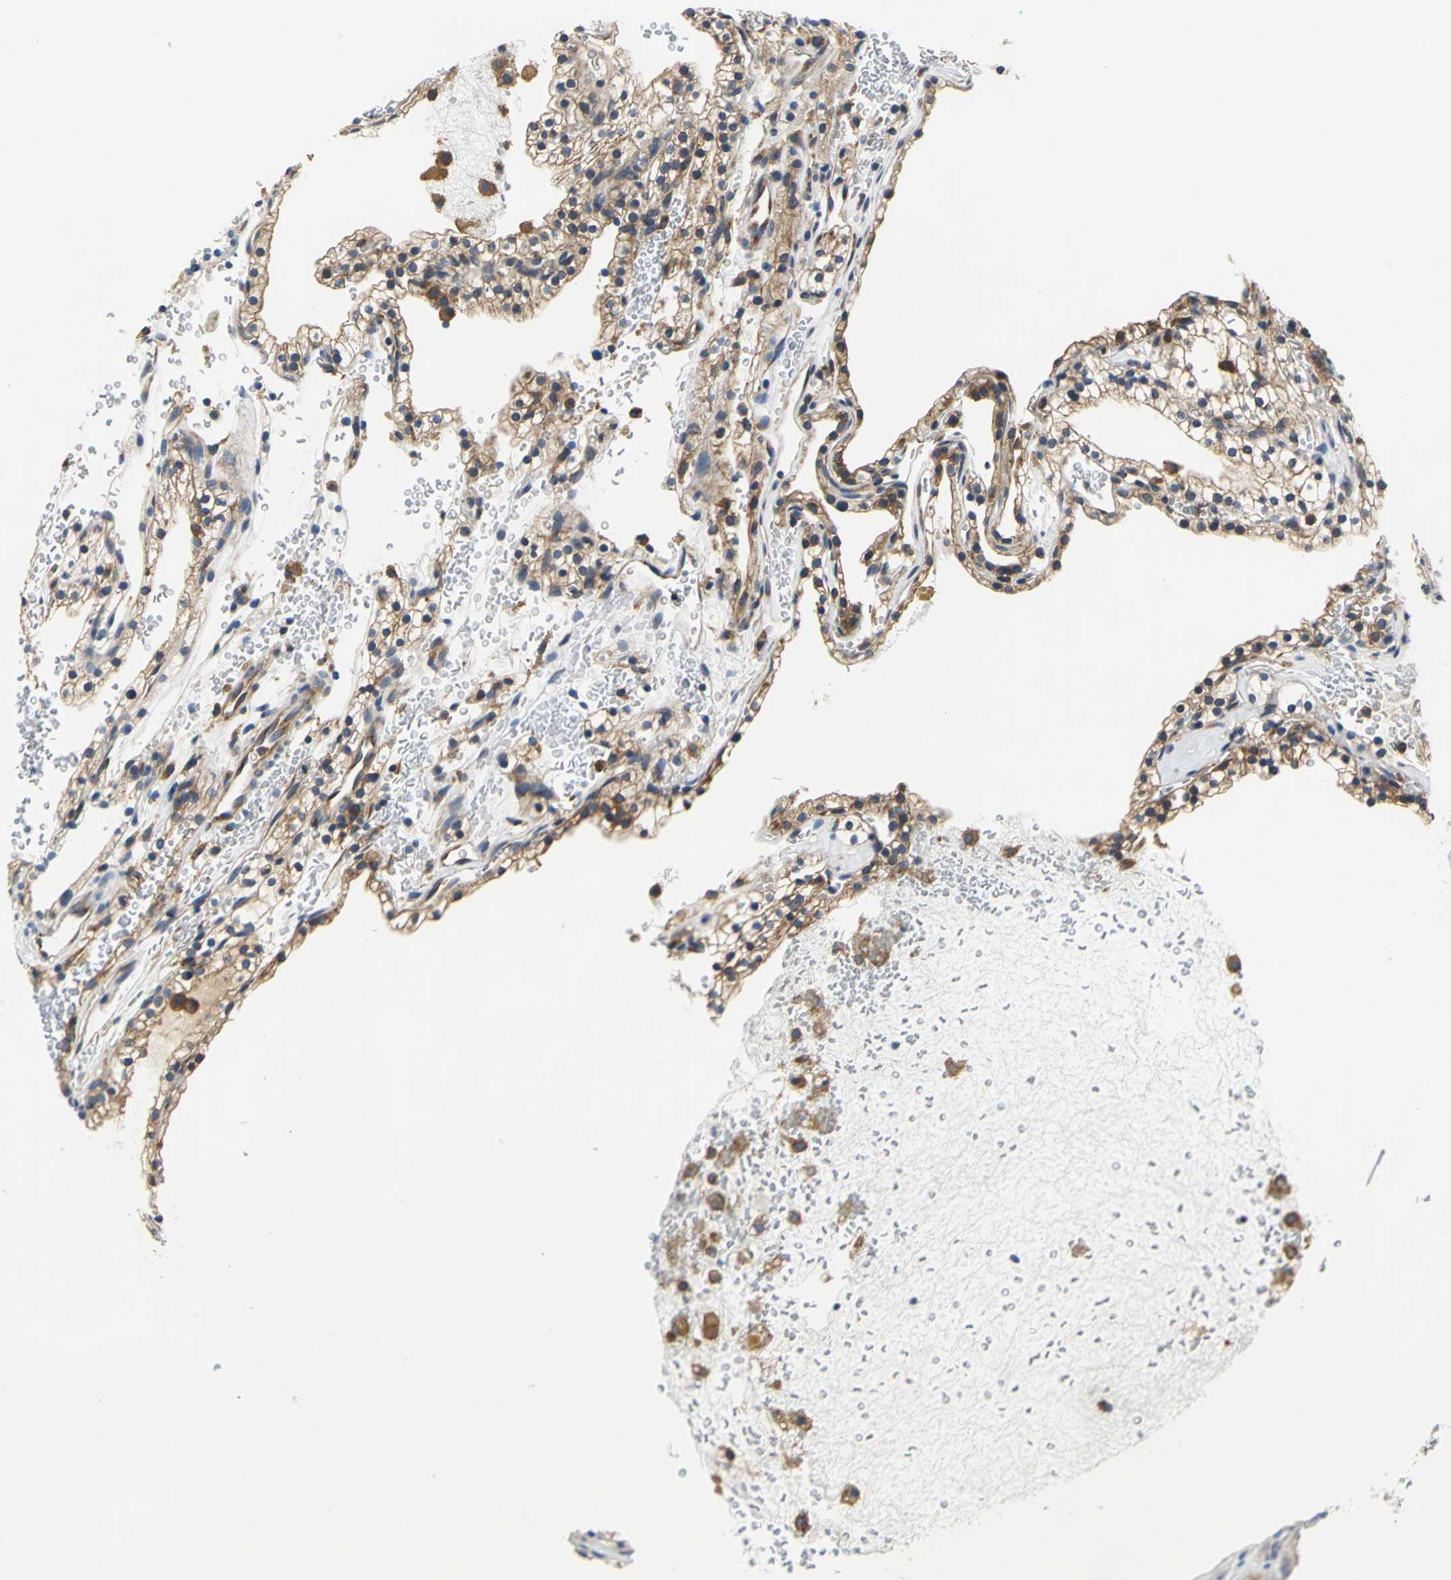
{"staining": {"intensity": "moderate", "quantity": "25%-75%", "location": "cytoplasmic/membranous"}, "tissue": "renal cancer", "cell_type": "Tumor cells", "image_type": "cancer", "snomed": [{"axis": "morphology", "description": "Adenocarcinoma, NOS"}, {"axis": "topography", "description": "Kidney"}], "caption": "A medium amount of moderate cytoplasmic/membranous positivity is appreciated in about 25%-75% of tumor cells in renal adenocarcinoma tissue.", "gene": "TRIM25", "patient": {"sex": "female", "age": 41}}